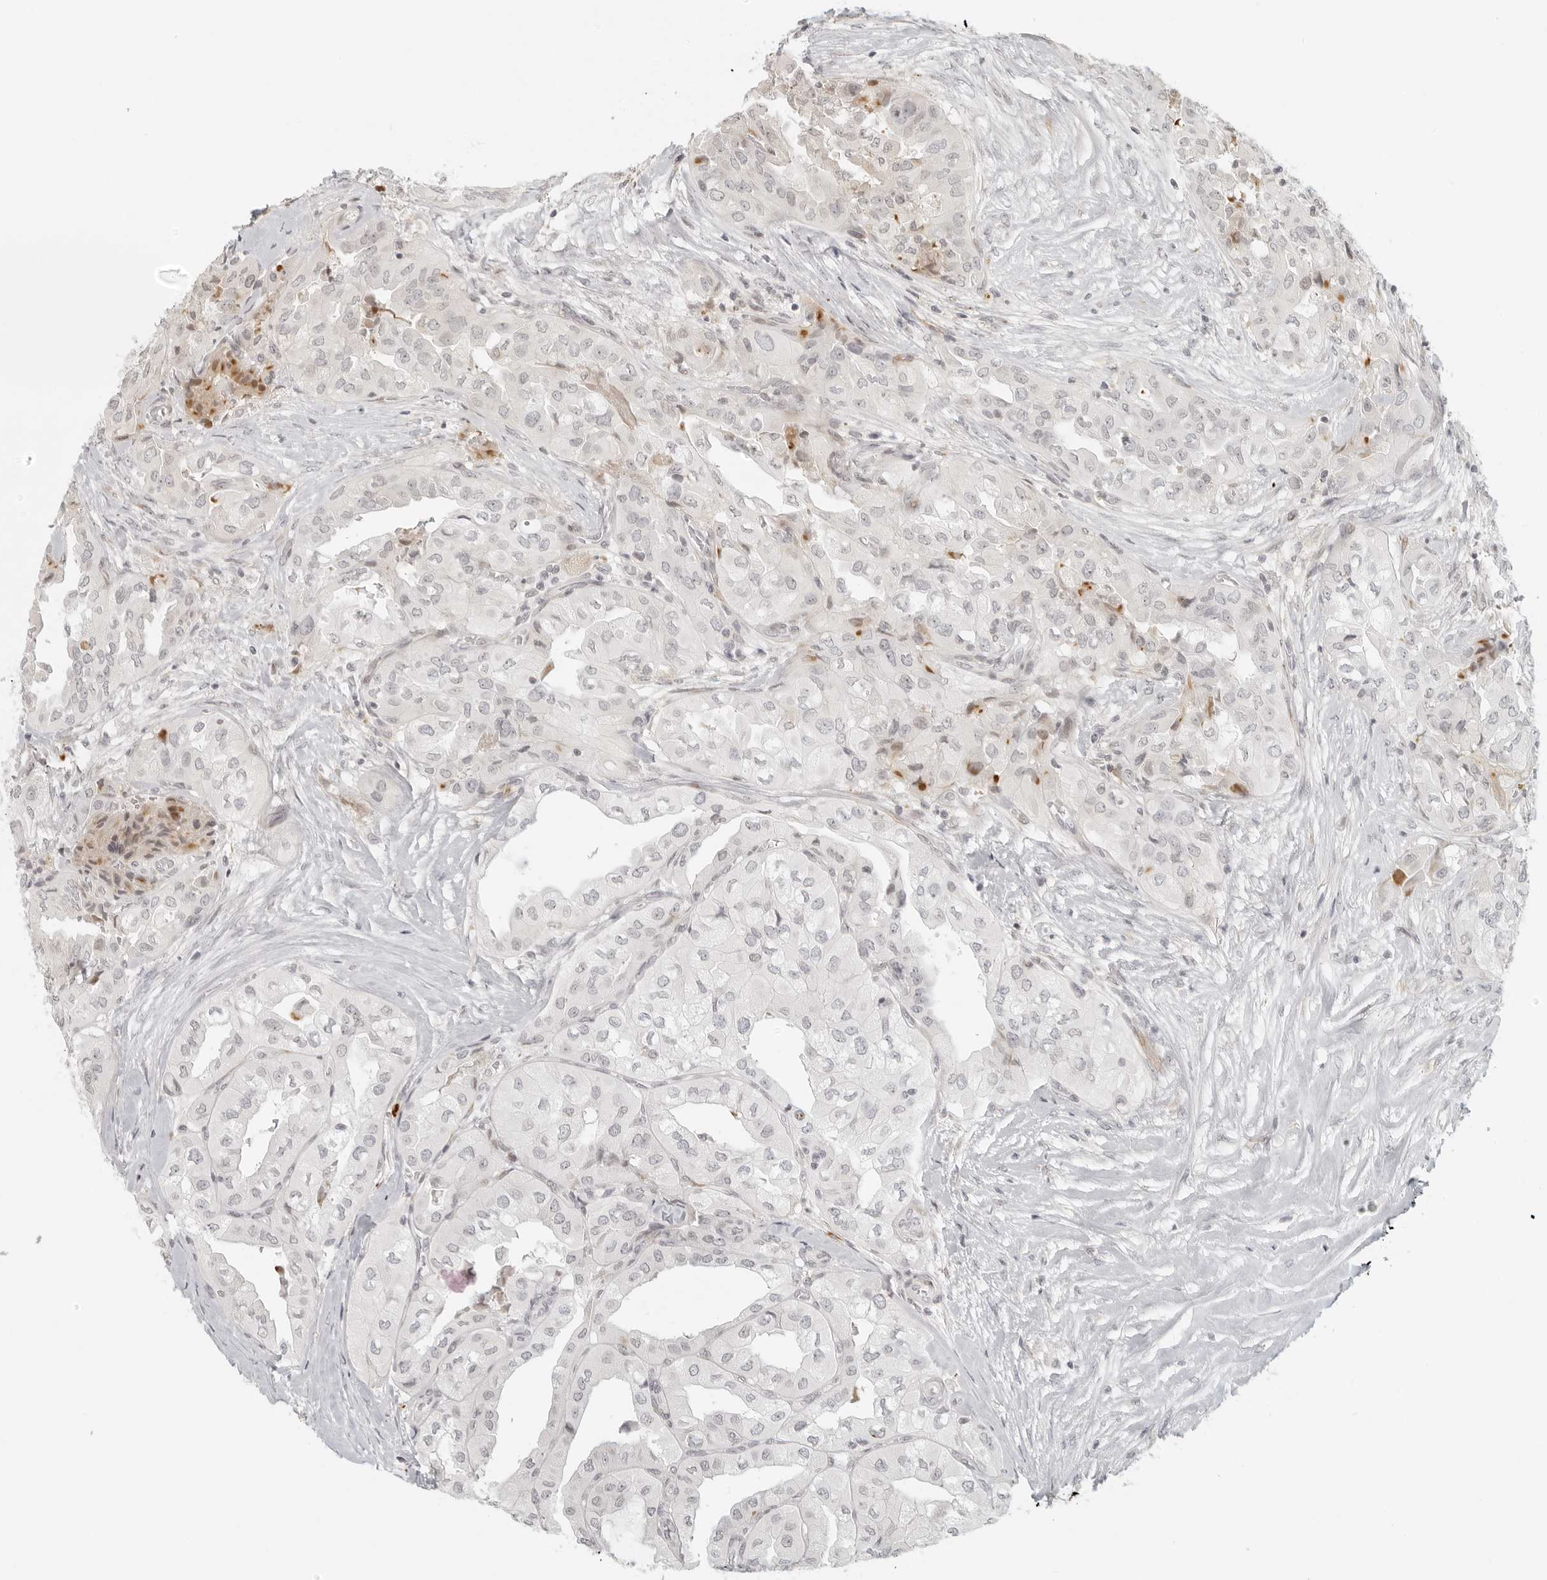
{"staining": {"intensity": "negative", "quantity": "none", "location": "none"}, "tissue": "thyroid cancer", "cell_type": "Tumor cells", "image_type": "cancer", "snomed": [{"axis": "morphology", "description": "Papillary adenocarcinoma, NOS"}, {"axis": "topography", "description": "Thyroid gland"}], "caption": "Protein analysis of papillary adenocarcinoma (thyroid) reveals no significant expression in tumor cells.", "gene": "ZNF678", "patient": {"sex": "female", "age": 59}}